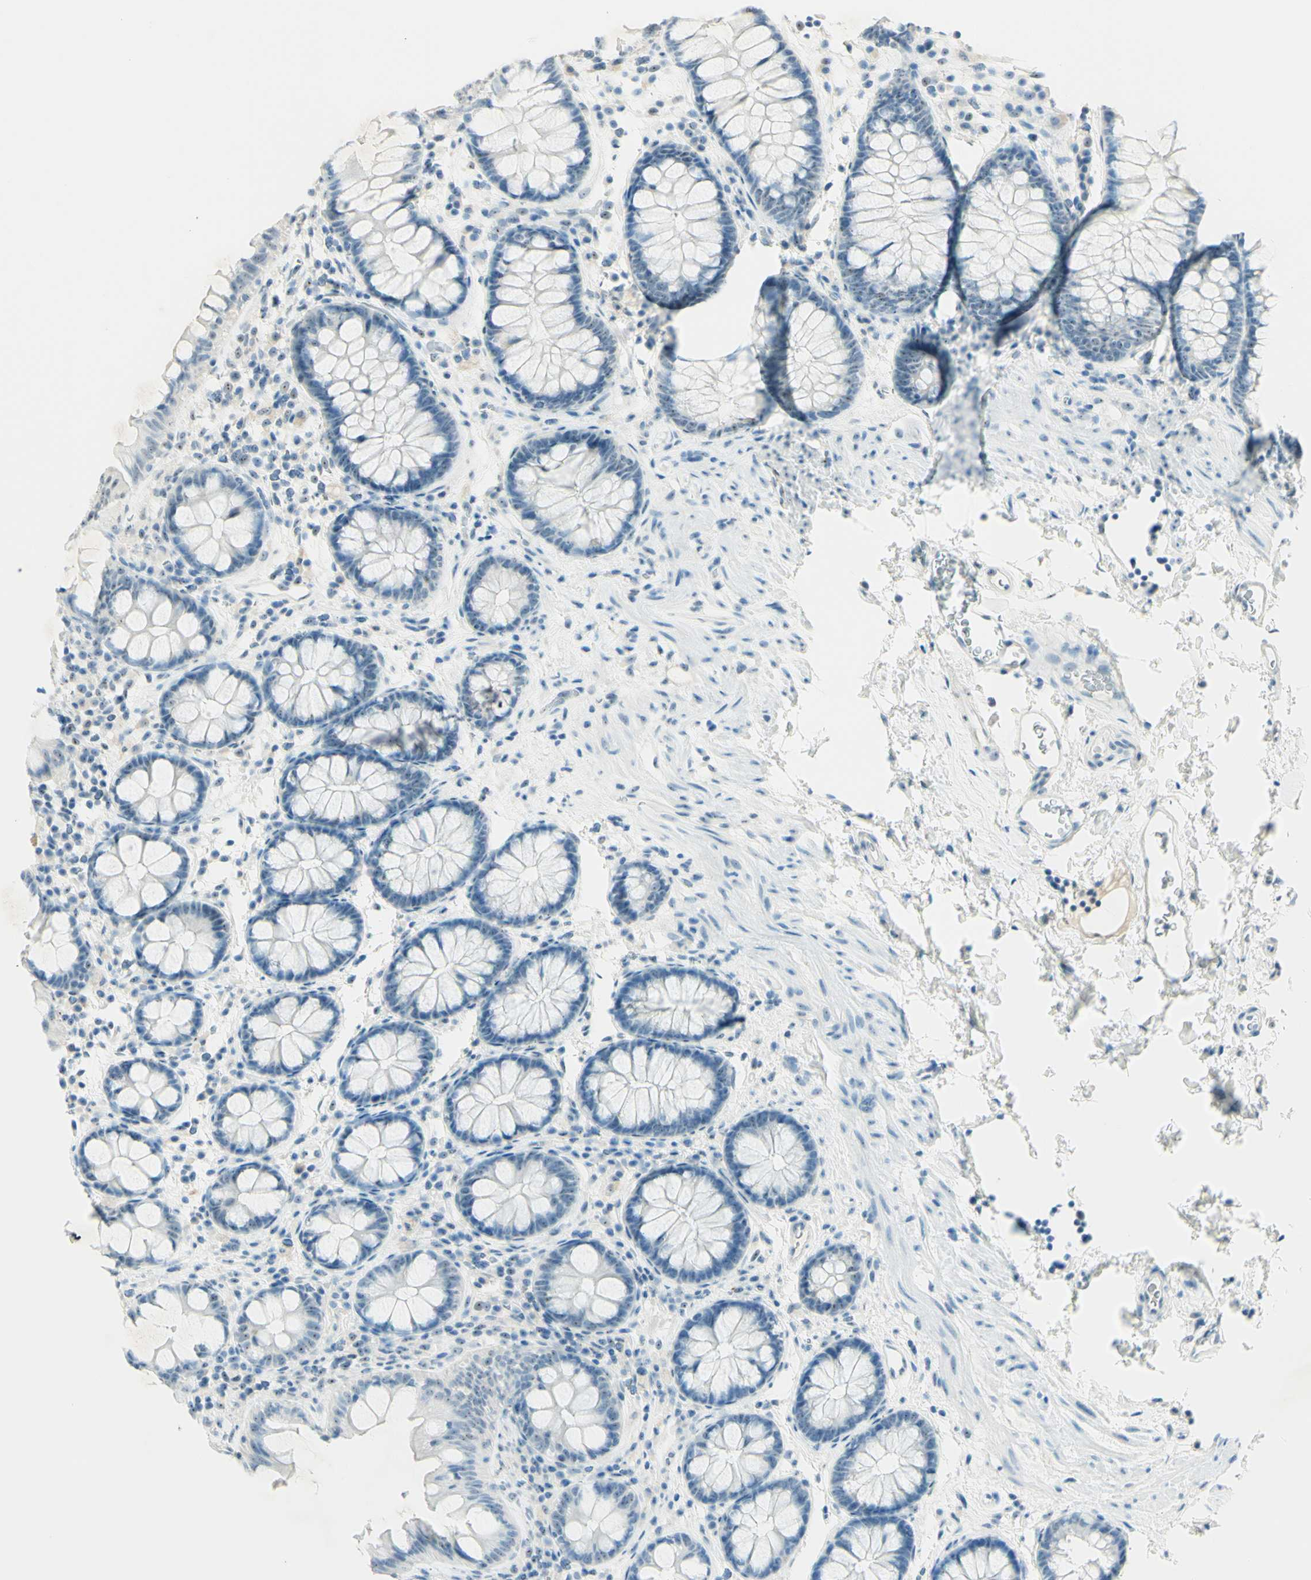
{"staining": {"intensity": "negative", "quantity": "none", "location": "none"}, "tissue": "colon", "cell_type": "Endothelial cells", "image_type": "normal", "snomed": [{"axis": "morphology", "description": "Normal tissue, NOS"}, {"axis": "topography", "description": "Colon"}], "caption": "Immunohistochemistry (IHC) image of normal colon: colon stained with DAB (3,3'-diaminobenzidine) displays no significant protein staining in endothelial cells.", "gene": "FMR1NB", "patient": {"sex": "female", "age": 80}}